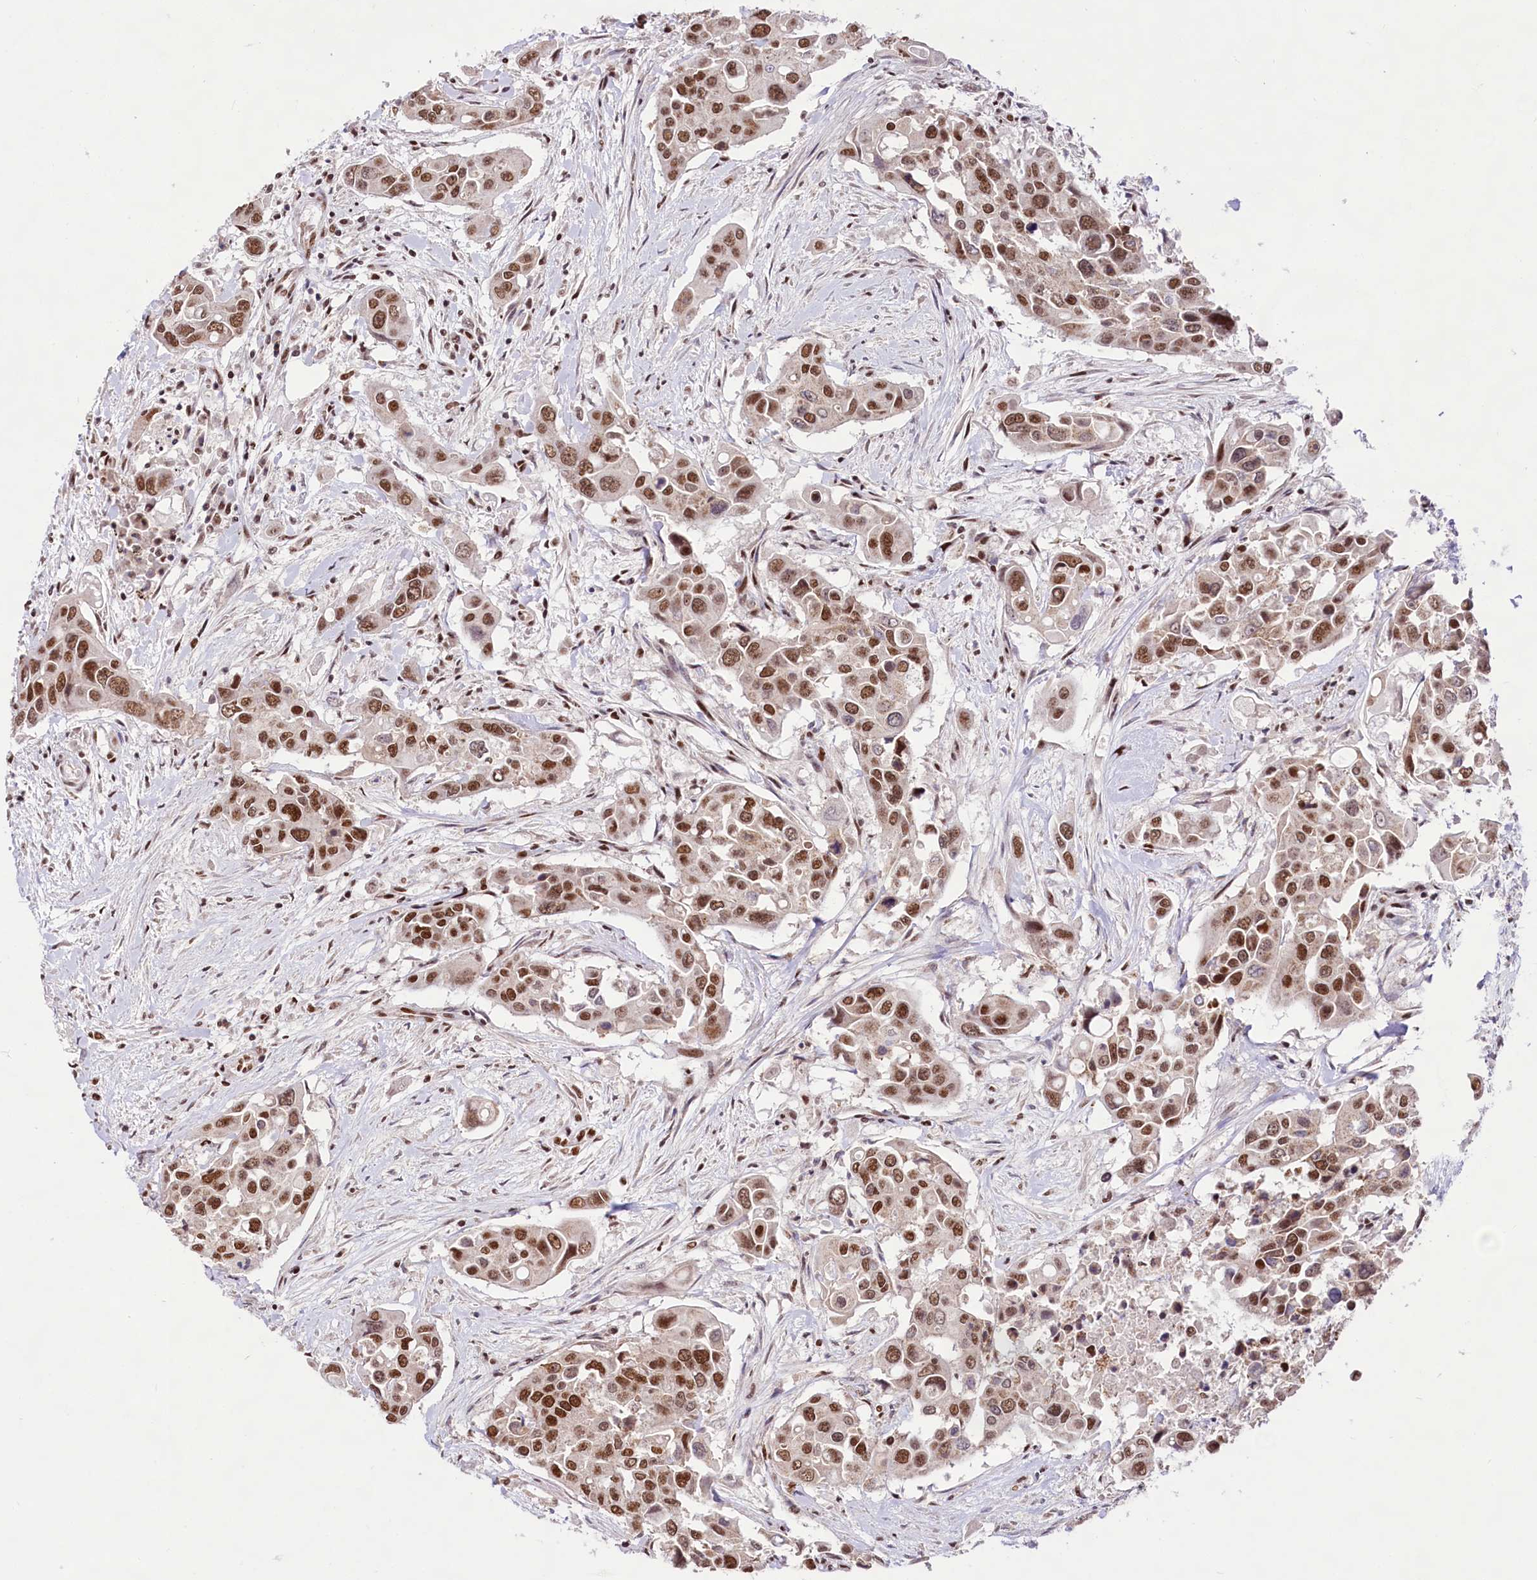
{"staining": {"intensity": "strong", "quantity": ">75%", "location": "nuclear"}, "tissue": "colorectal cancer", "cell_type": "Tumor cells", "image_type": "cancer", "snomed": [{"axis": "morphology", "description": "Adenocarcinoma, NOS"}, {"axis": "topography", "description": "Colon"}], "caption": "Immunohistochemistry image of neoplastic tissue: adenocarcinoma (colorectal) stained using immunohistochemistry (IHC) shows high levels of strong protein expression localized specifically in the nuclear of tumor cells, appearing as a nuclear brown color.", "gene": "HIRA", "patient": {"sex": "male", "age": 77}}